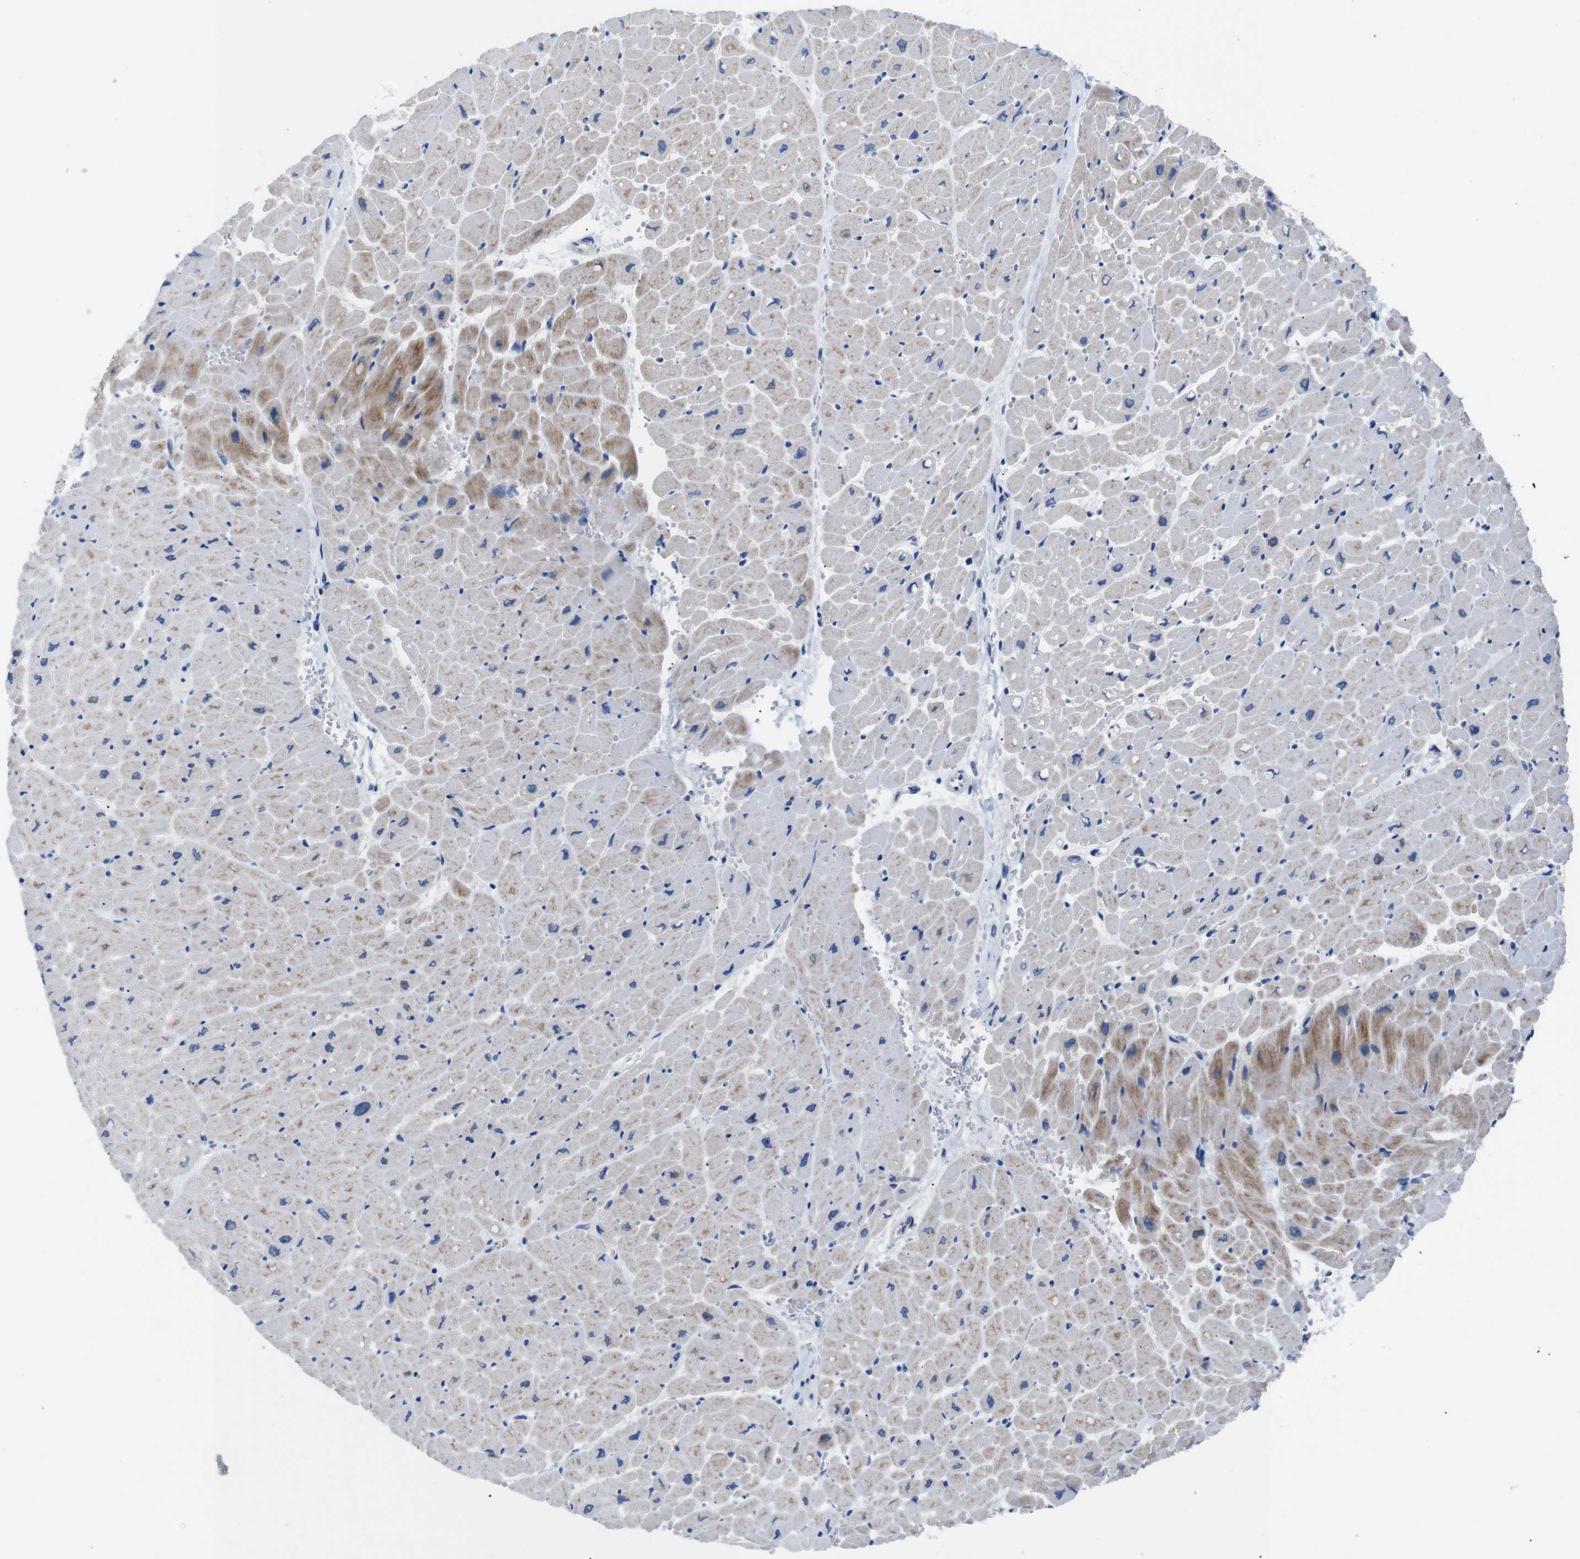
{"staining": {"intensity": "moderate", "quantity": ">75%", "location": "cytoplasmic/membranous"}, "tissue": "heart muscle", "cell_type": "Cardiomyocytes", "image_type": "normal", "snomed": [{"axis": "morphology", "description": "Normal tissue, NOS"}, {"axis": "topography", "description": "Heart"}], "caption": "DAB immunohistochemical staining of normal human heart muscle reveals moderate cytoplasmic/membranous protein expression in about >75% of cardiomyocytes. Immunohistochemistry (ihc) stains the protein in brown and the nuclei are stained blue.", "gene": "DCP1A", "patient": {"sex": "male", "age": 45}}